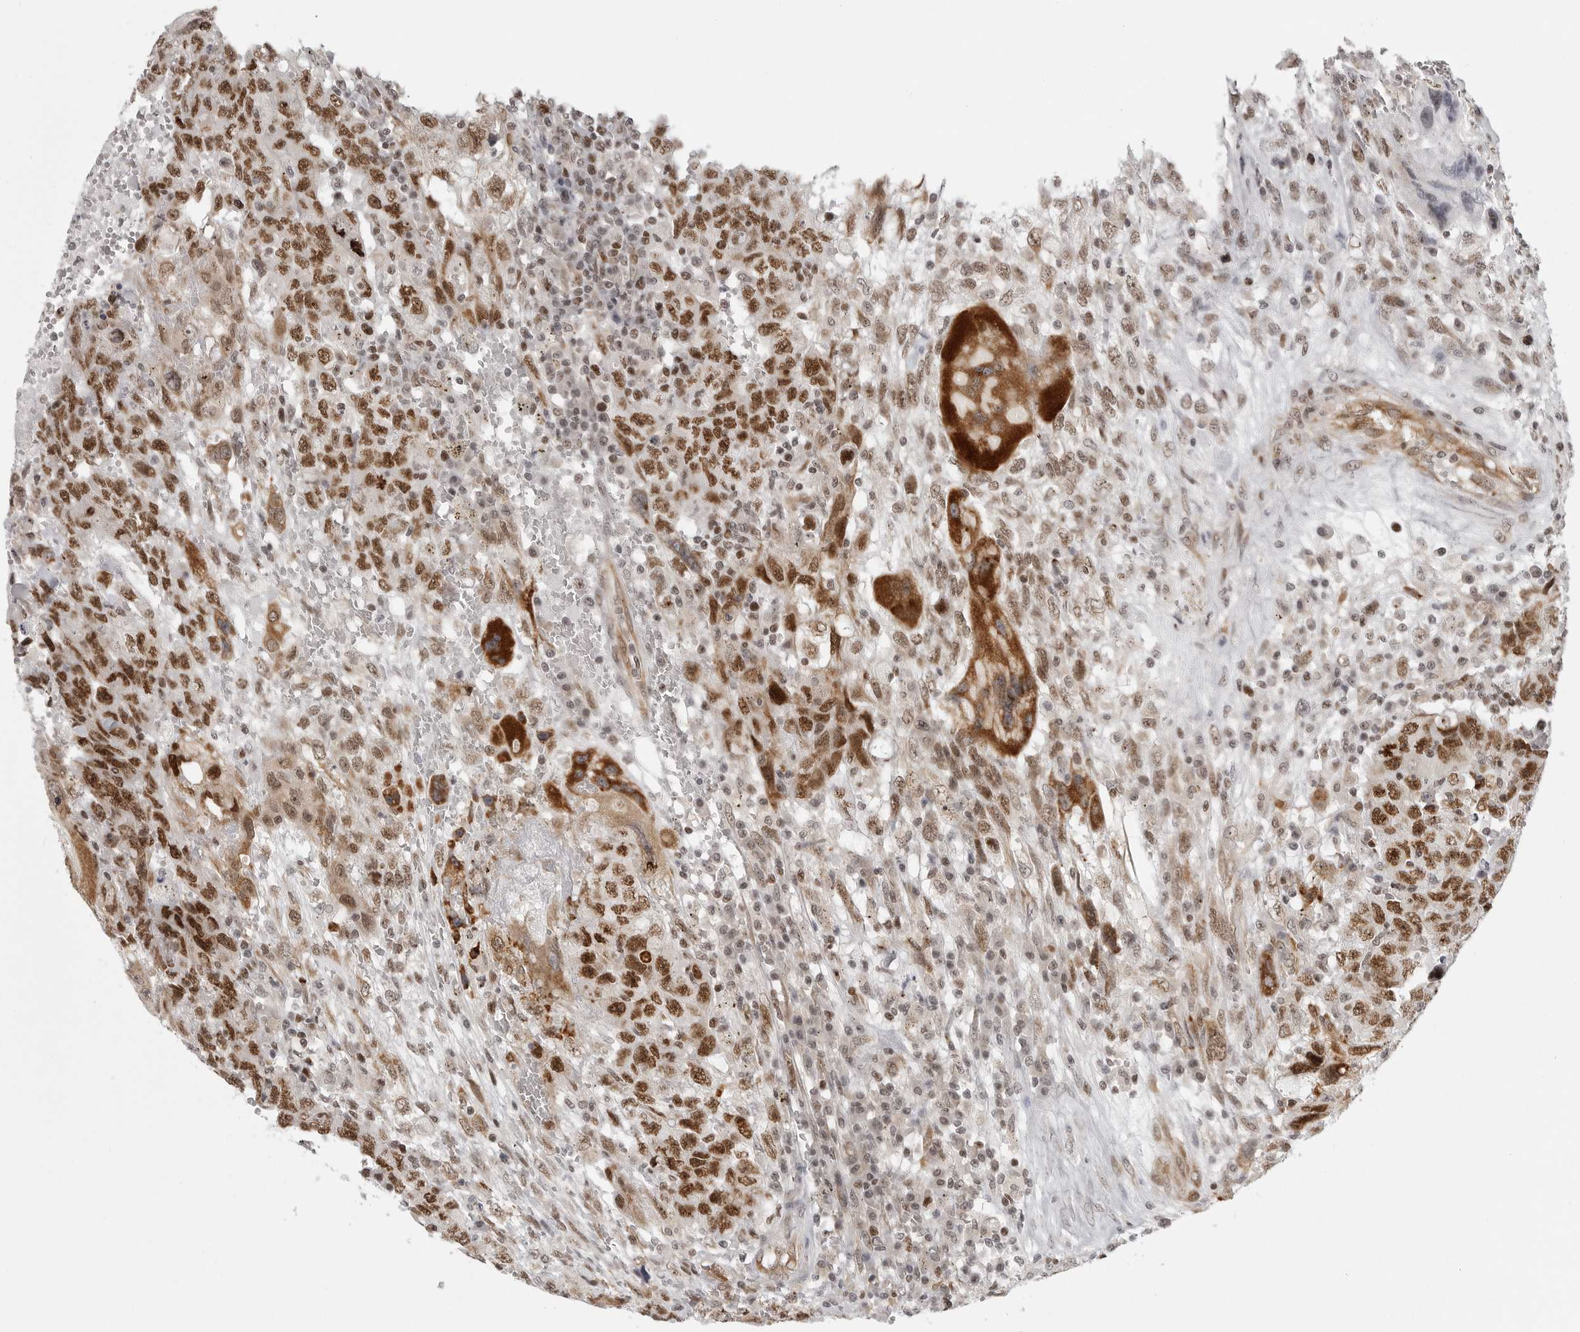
{"staining": {"intensity": "strong", "quantity": ">75%", "location": "nuclear"}, "tissue": "testis cancer", "cell_type": "Tumor cells", "image_type": "cancer", "snomed": [{"axis": "morphology", "description": "Carcinoma, Embryonal, NOS"}, {"axis": "topography", "description": "Testis"}], "caption": "This is an image of immunohistochemistry (IHC) staining of embryonal carcinoma (testis), which shows strong staining in the nuclear of tumor cells.", "gene": "PRDM10", "patient": {"sex": "male", "age": 26}}